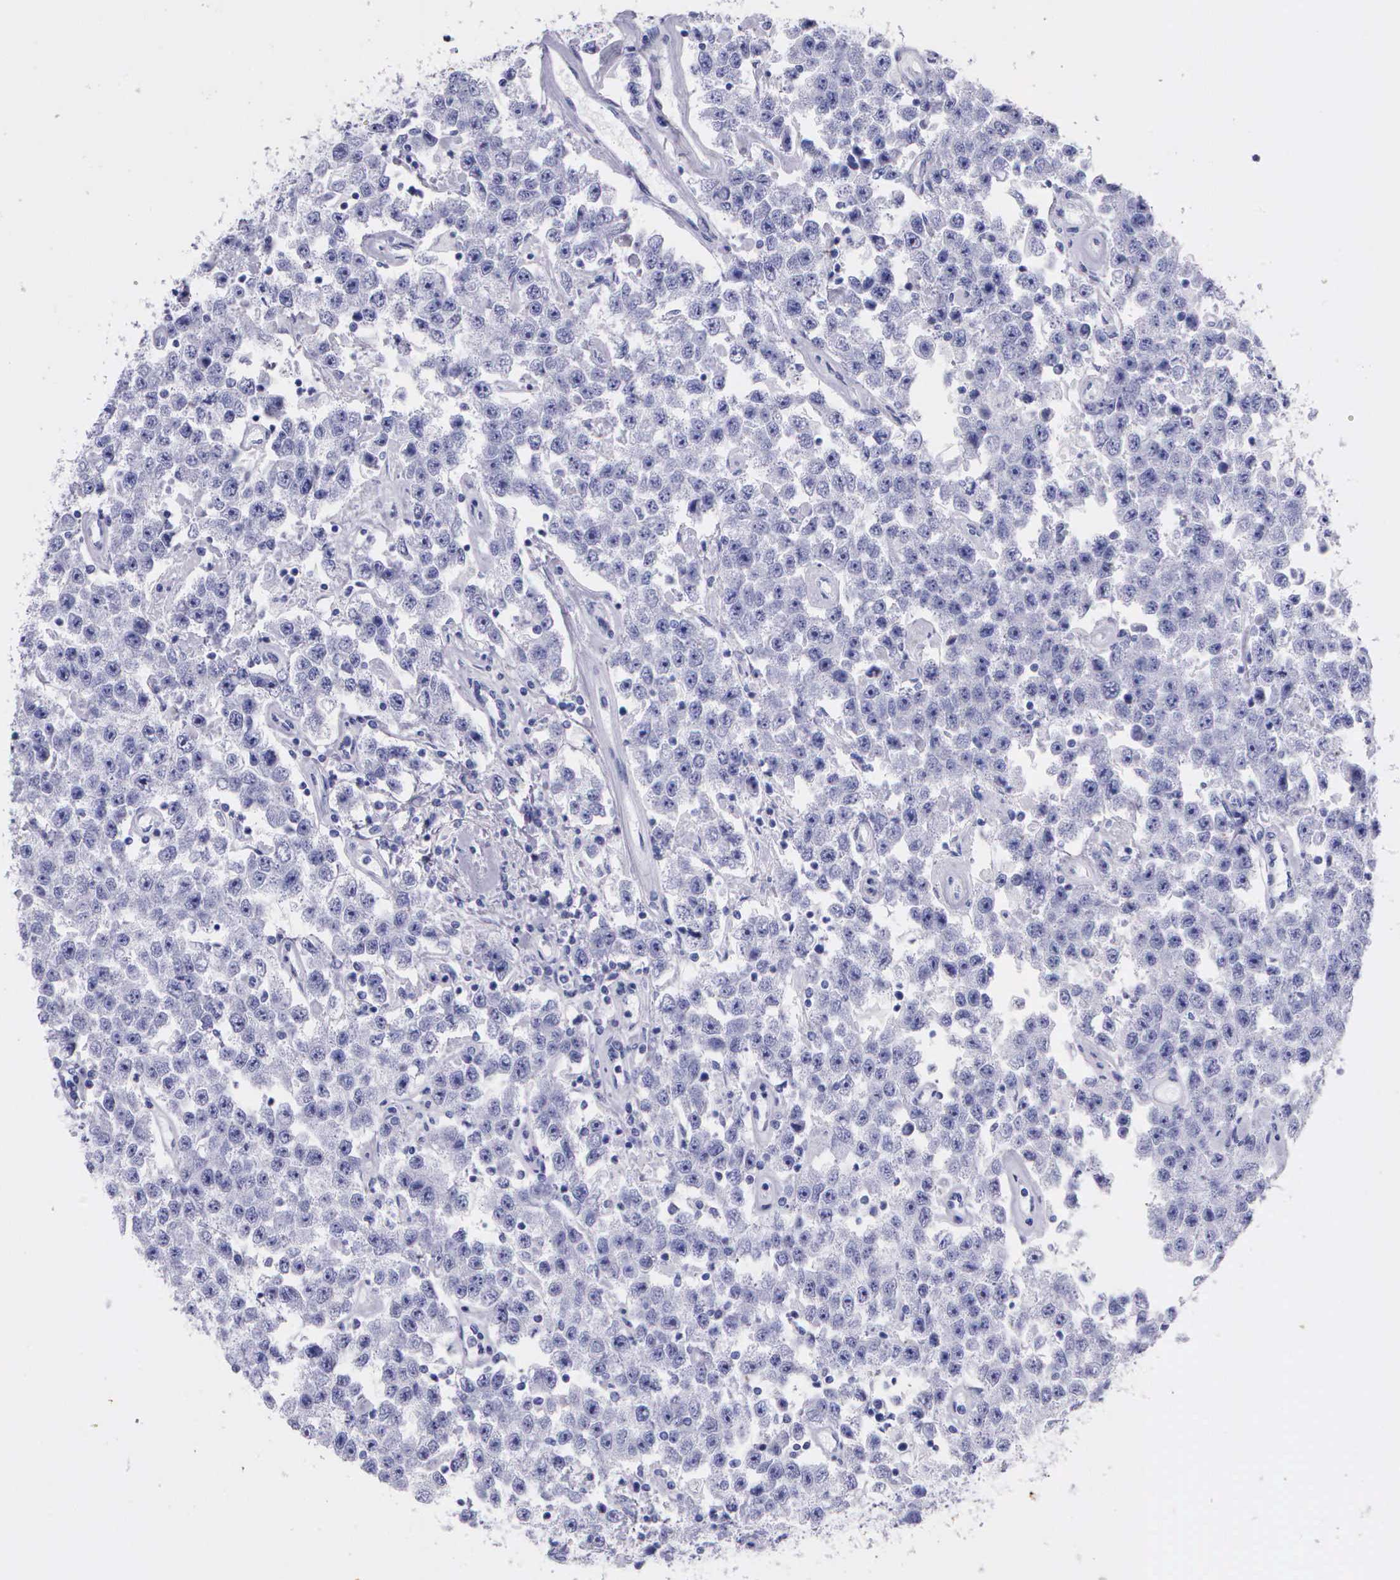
{"staining": {"intensity": "negative", "quantity": "none", "location": "none"}, "tissue": "testis cancer", "cell_type": "Tumor cells", "image_type": "cancer", "snomed": [{"axis": "morphology", "description": "Seminoma, NOS"}, {"axis": "topography", "description": "Testis"}], "caption": "Immunohistochemistry (IHC) histopathology image of neoplastic tissue: human testis cancer (seminoma) stained with DAB reveals no significant protein staining in tumor cells.", "gene": "KLK3", "patient": {"sex": "male", "age": 52}}